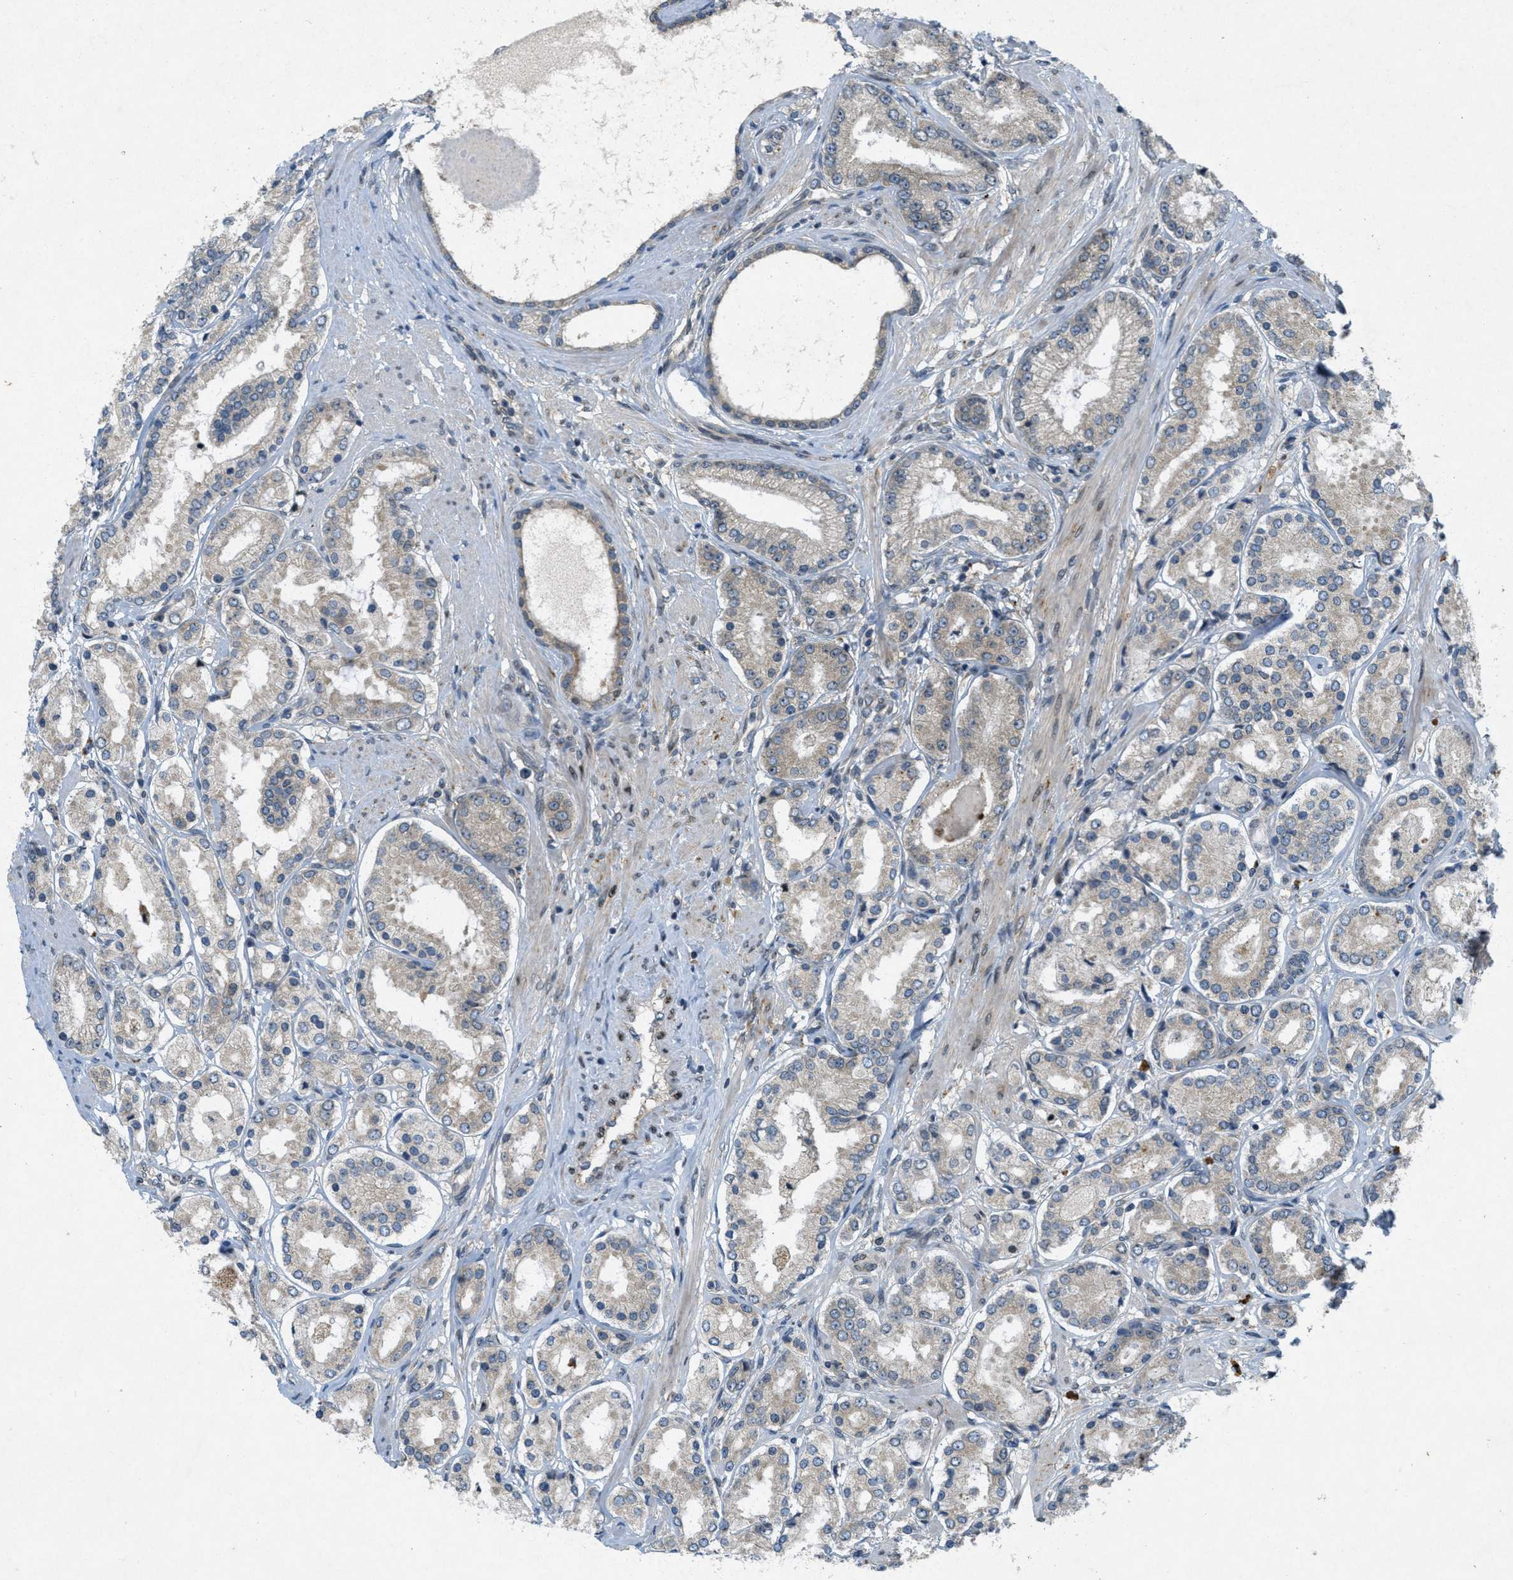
{"staining": {"intensity": "weak", "quantity": "<25%", "location": "cytoplasmic/membranous"}, "tissue": "prostate cancer", "cell_type": "Tumor cells", "image_type": "cancer", "snomed": [{"axis": "morphology", "description": "Adenocarcinoma, Low grade"}, {"axis": "topography", "description": "Prostate"}], "caption": "The photomicrograph displays no staining of tumor cells in prostate cancer (adenocarcinoma (low-grade)). (Stains: DAB immunohistochemistry with hematoxylin counter stain, Microscopy: brightfield microscopy at high magnification).", "gene": "SIGMAR1", "patient": {"sex": "male", "age": 63}}